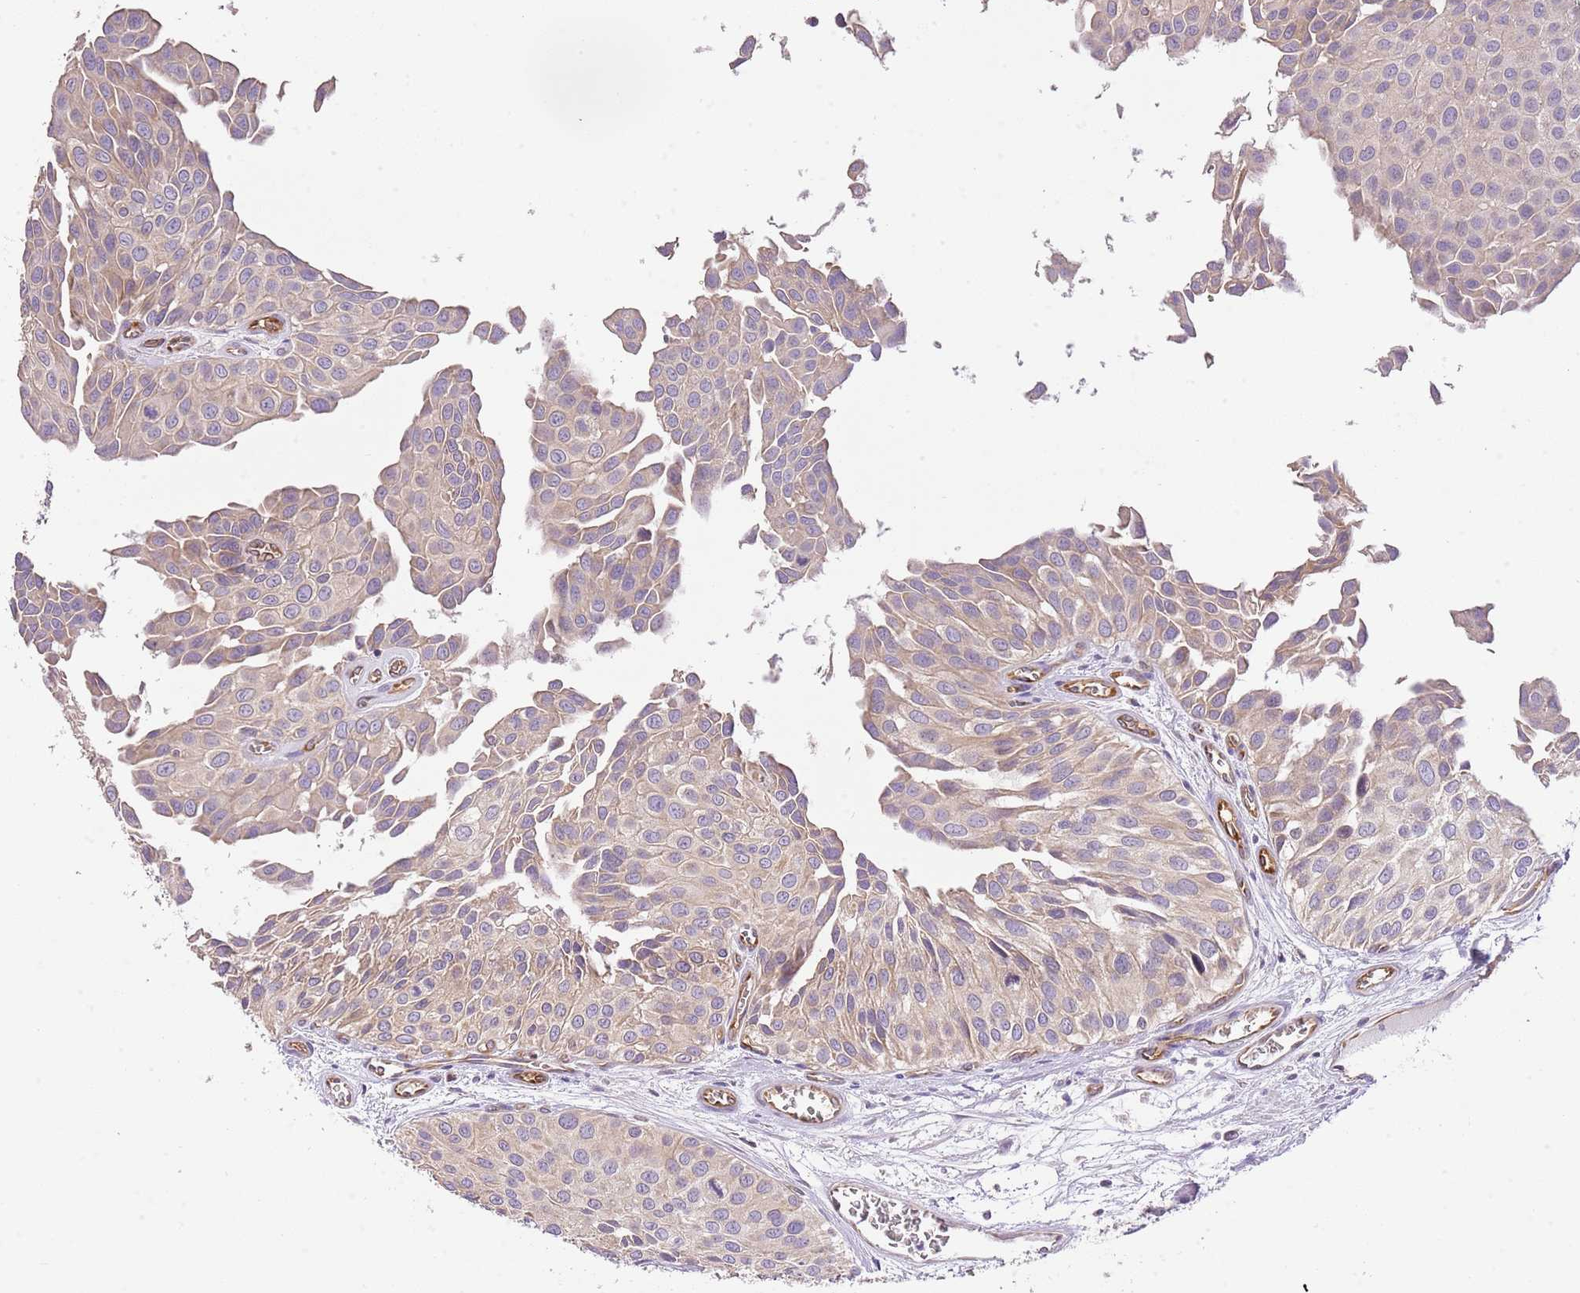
{"staining": {"intensity": "weak", "quantity": ">75%", "location": "cytoplasmic/membranous"}, "tissue": "urothelial cancer", "cell_type": "Tumor cells", "image_type": "cancer", "snomed": [{"axis": "morphology", "description": "Urothelial carcinoma, Low grade"}, {"axis": "topography", "description": "Urinary bladder"}], "caption": "This image shows urothelial carcinoma (low-grade) stained with immunohistochemistry to label a protein in brown. The cytoplasmic/membranous of tumor cells show weak positivity for the protein. Nuclei are counter-stained blue.", "gene": "DOCK9", "patient": {"sex": "male", "age": 88}}